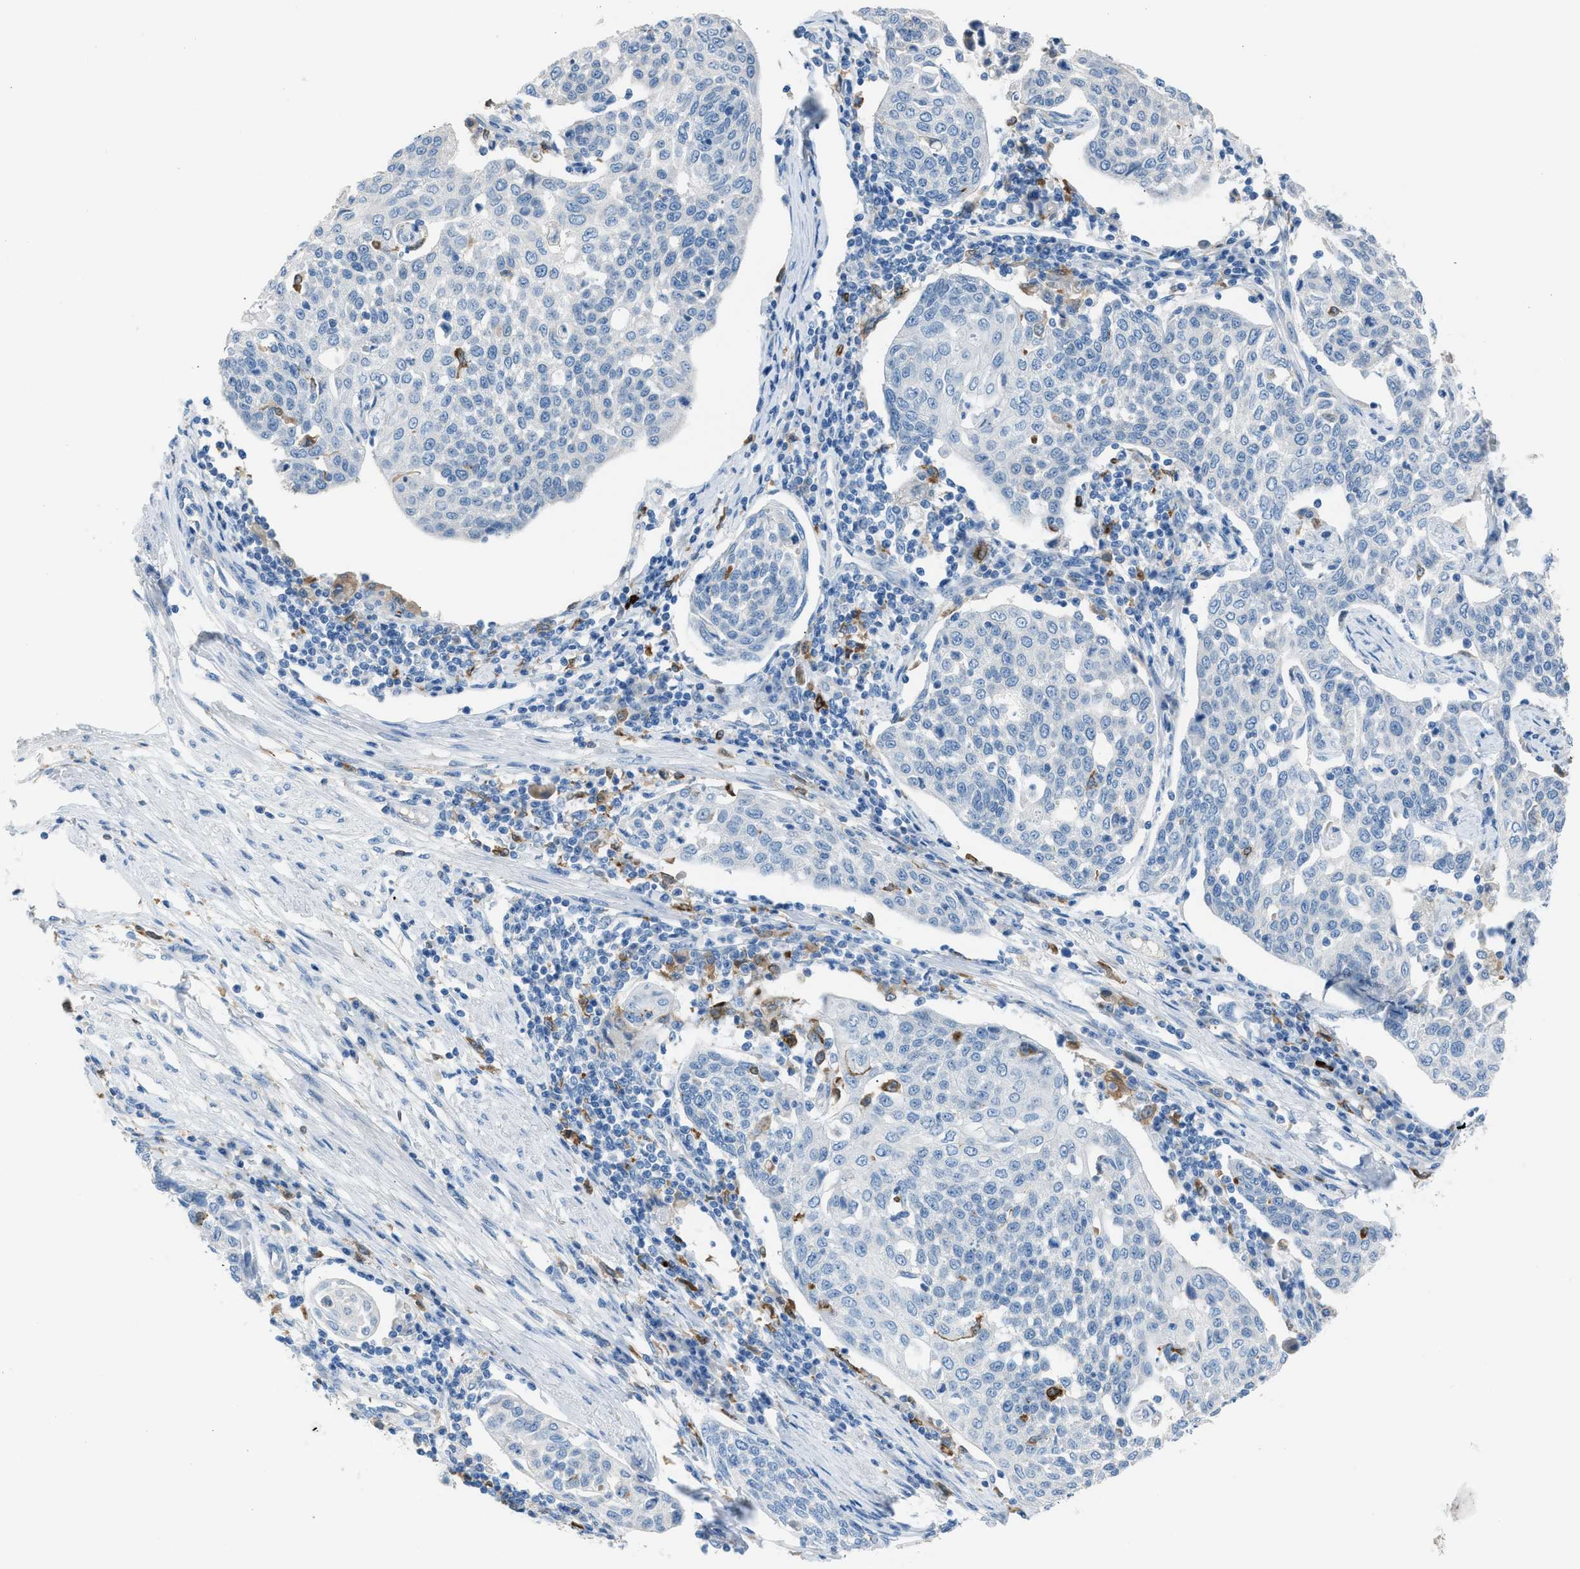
{"staining": {"intensity": "negative", "quantity": "none", "location": "none"}, "tissue": "cervical cancer", "cell_type": "Tumor cells", "image_type": "cancer", "snomed": [{"axis": "morphology", "description": "Squamous cell carcinoma, NOS"}, {"axis": "topography", "description": "Cervix"}], "caption": "This is a image of immunohistochemistry staining of cervical squamous cell carcinoma, which shows no staining in tumor cells.", "gene": "CLEC10A", "patient": {"sex": "female", "age": 34}}